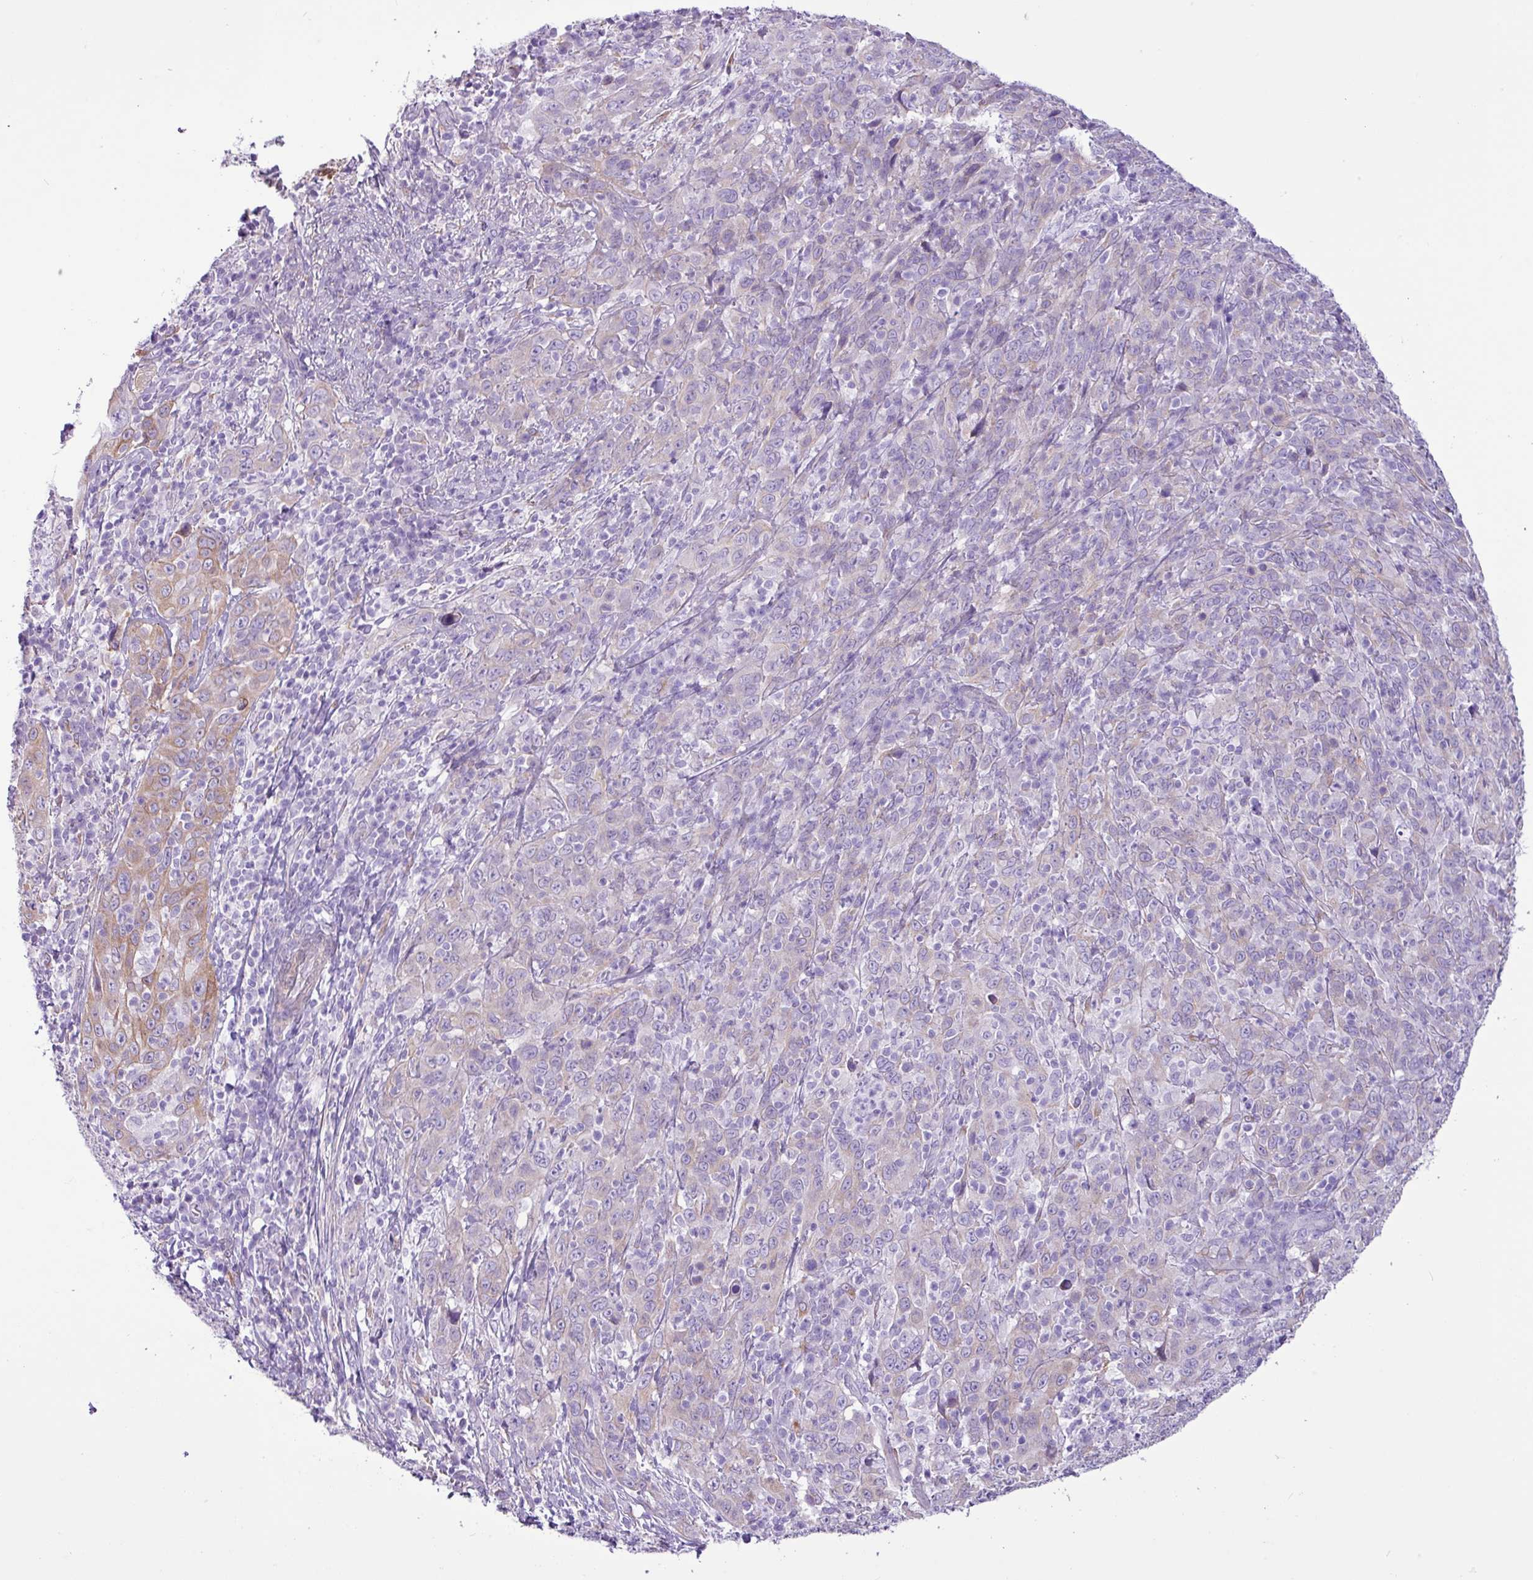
{"staining": {"intensity": "negative", "quantity": "none", "location": "none"}, "tissue": "cervical cancer", "cell_type": "Tumor cells", "image_type": "cancer", "snomed": [{"axis": "morphology", "description": "Squamous cell carcinoma, NOS"}, {"axis": "topography", "description": "Cervix"}], "caption": "Squamous cell carcinoma (cervical) was stained to show a protein in brown. There is no significant positivity in tumor cells.", "gene": "SLC38A1", "patient": {"sex": "female", "age": 46}}